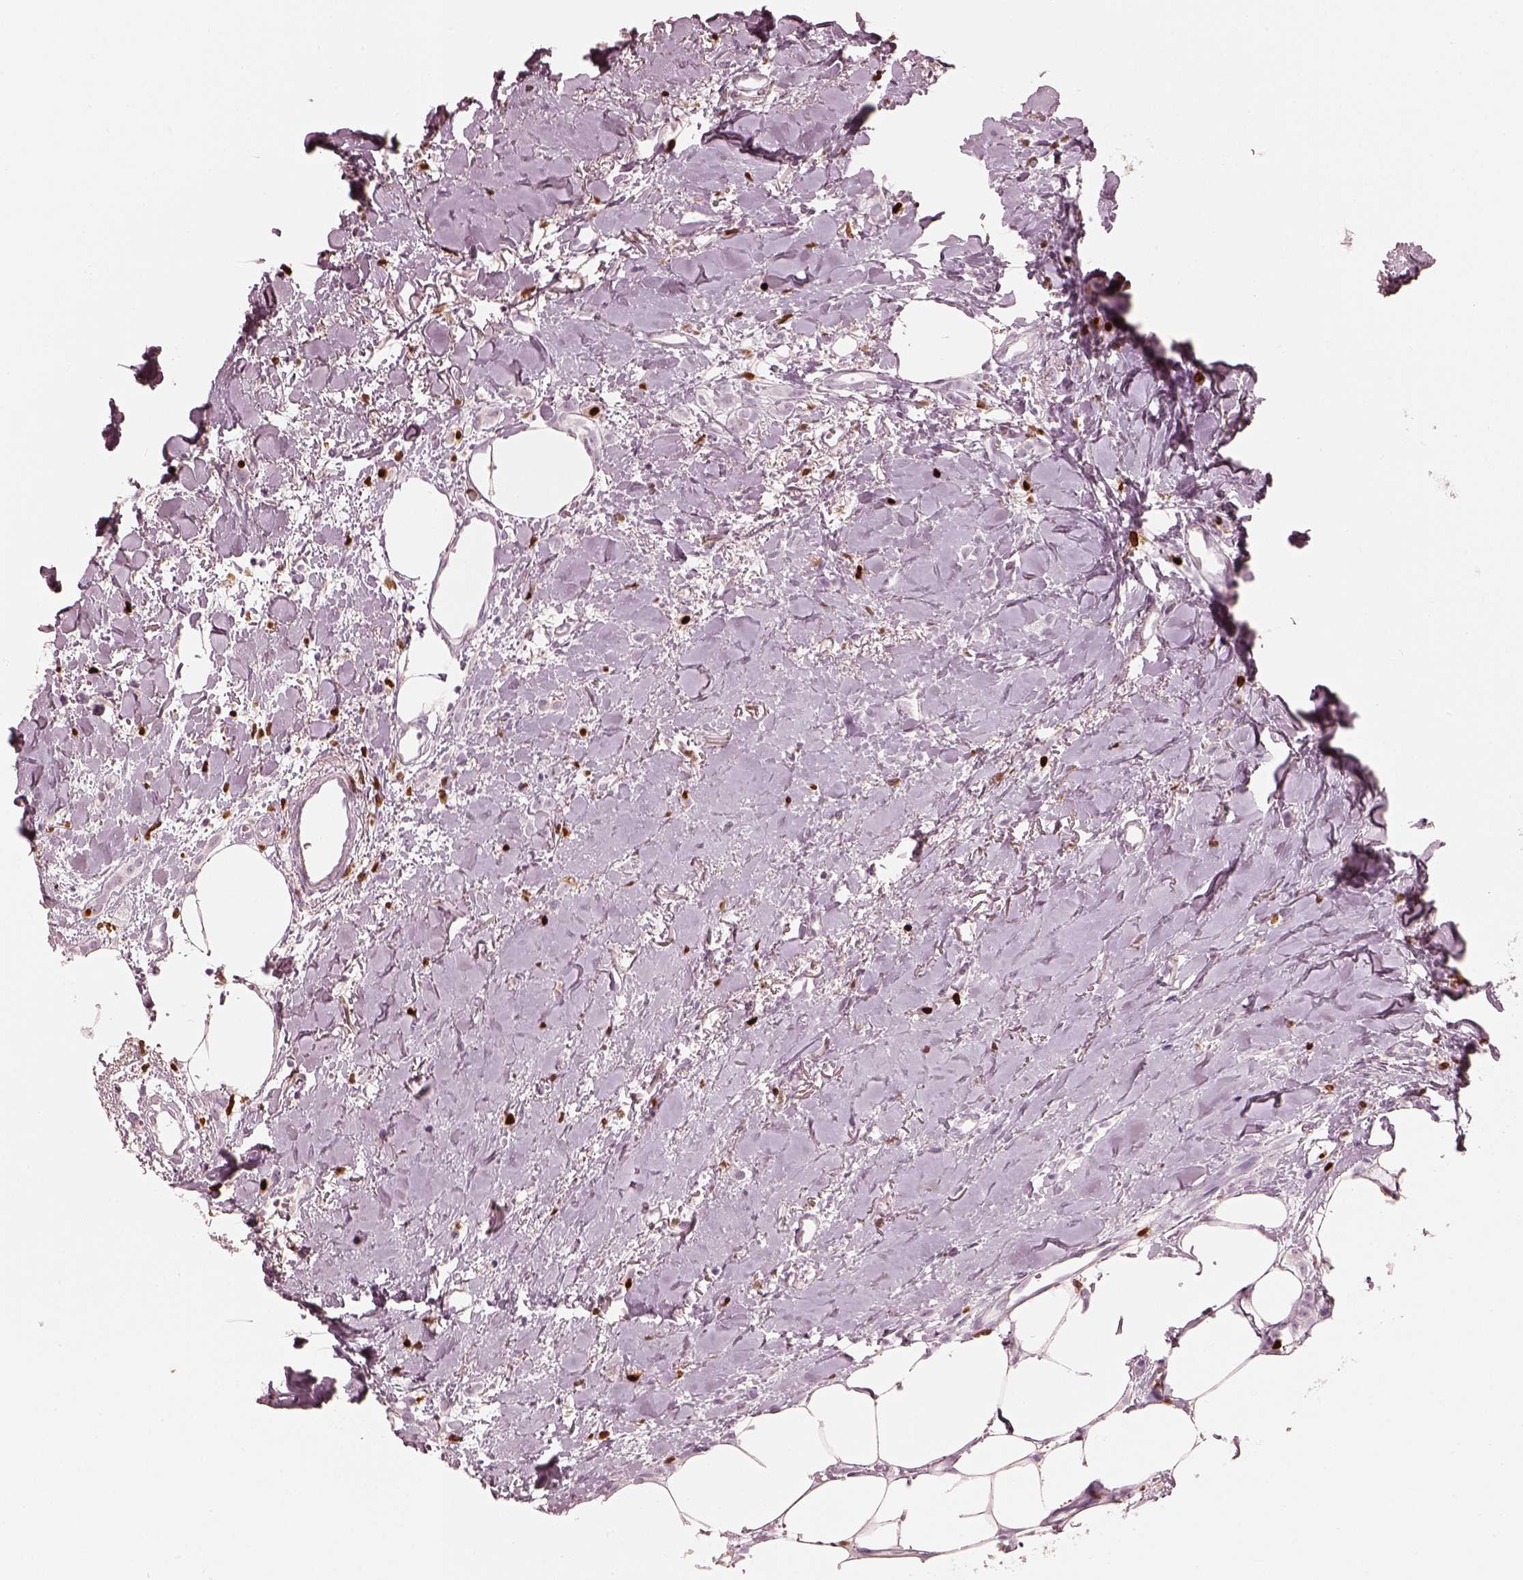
{"staining": {"intensity": "negative", "quantity": "none", "location": "none"}, "tissue": "breast cancer", "cell_type": "Tumor cells", "image_type": "cancer", "snomed": [{"axis": "morphology", "description": "Duct carcinoma"}, {"axis": "topography", "description": "Breast"}], "caption": "Immunohistochemistry (IHC) micrograph of breast cancer stained for a protein (brown), which displays no expression in tumor cells. The staining is performed using DAB (3,3'-diaminobenzidine) brown chromogen with nuclei counter-stained in using hematoxylin.", "gene": "ALOX5", "patient": {"sex": "female", "age": 85}}